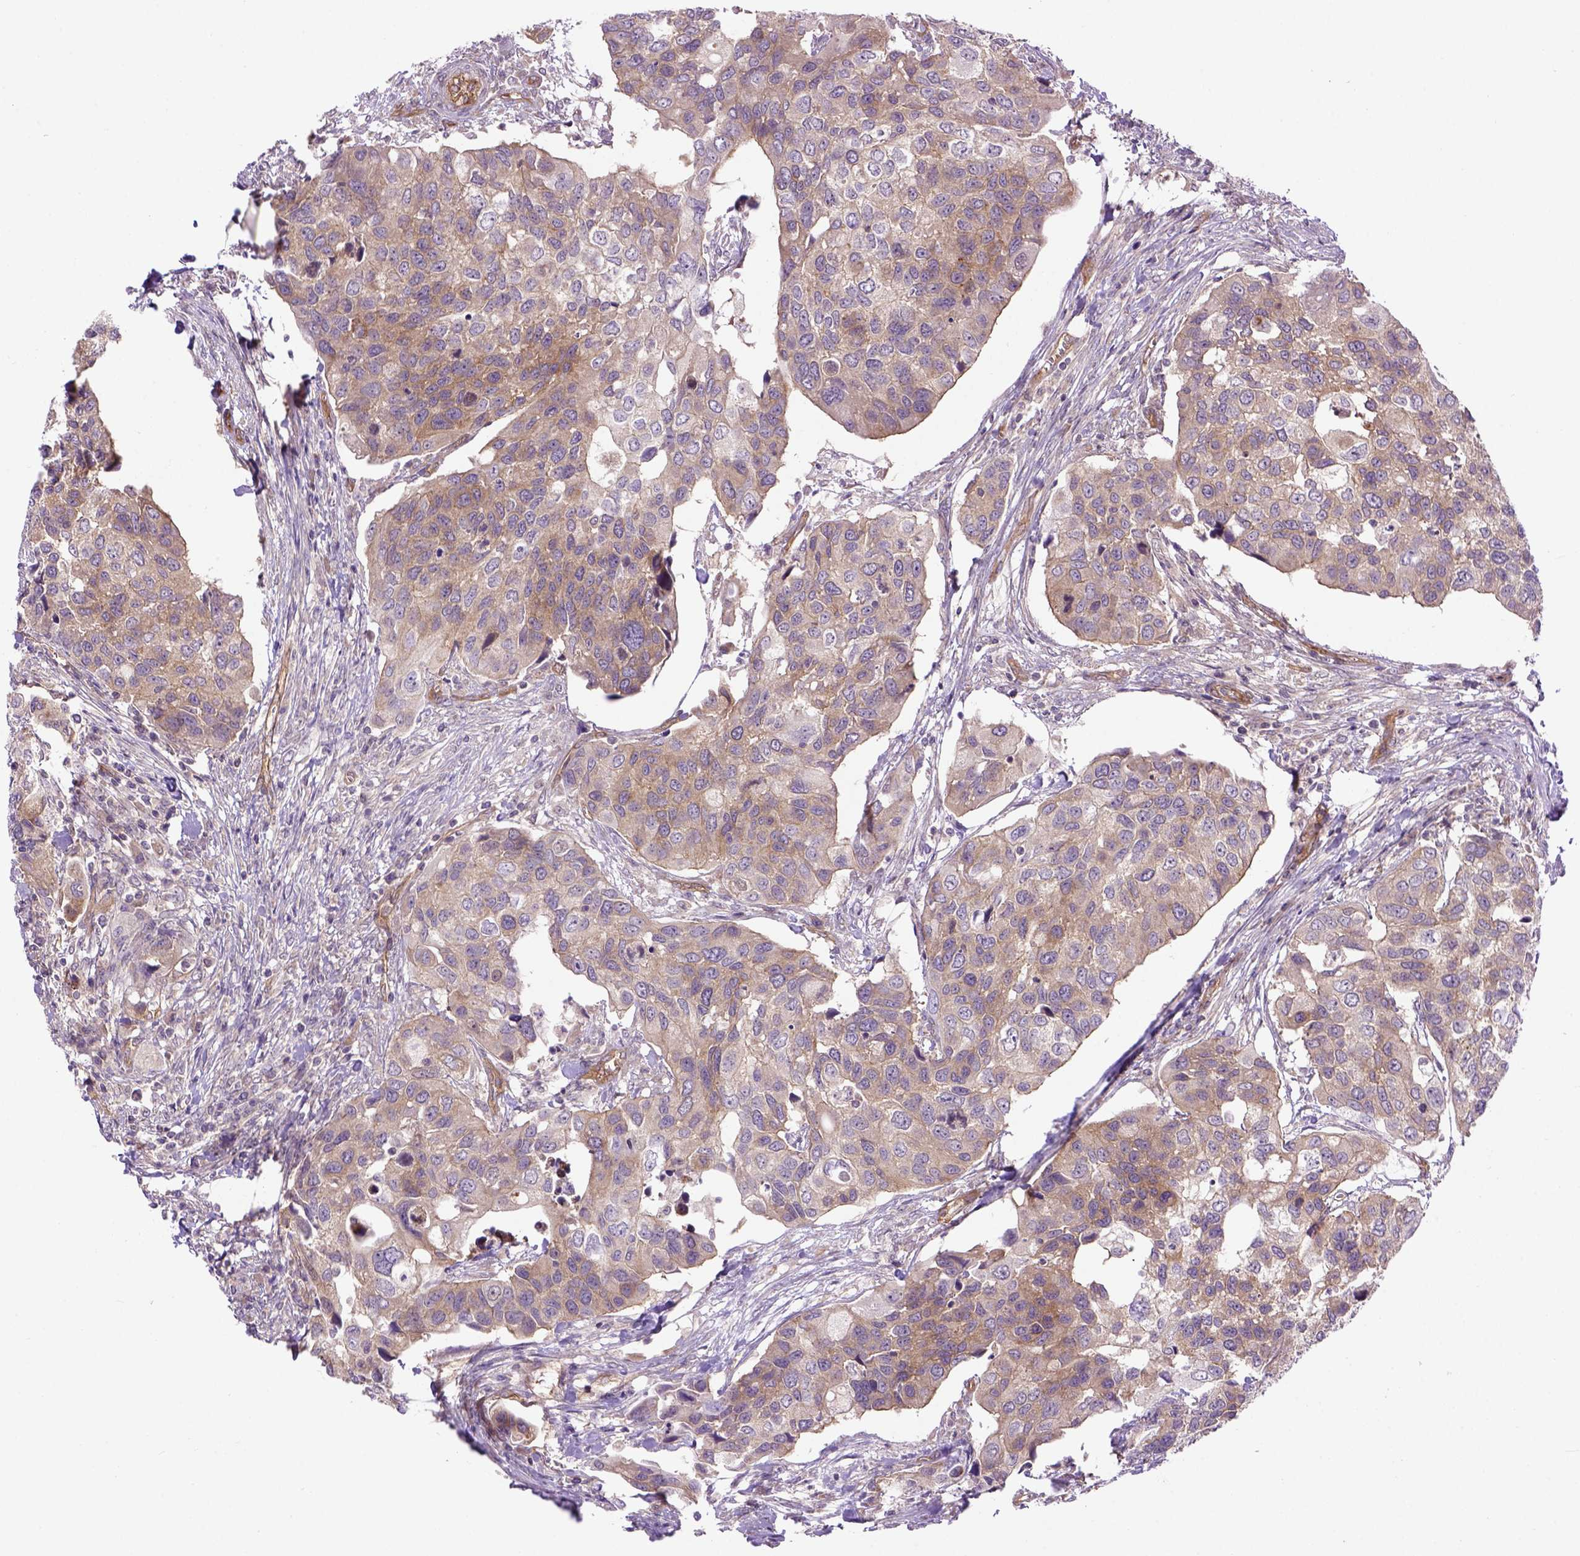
{"staining": {"intensity": "moderate", "quantity": "<25%", "location": "cytoplasmic/membranous"}, "tissue": "urothelial cancer", "cell_type": "Tumor cells", "image_type": "cancer", "snomed": [{"axis": "morphology", "description": "Urothelial carcinoma, High grade"}, {"axis": "topography", "description": "Urinary bladder"}], "caption": "Immunohistochemical staining of urothelial carcinoma (high-grade) shows low levels of moderate cytoplasmic/membranous protein expression in about <25% of tumor cells.", "gene": "CASKIN2", "patient": {"sex": "male", "age": 60}}